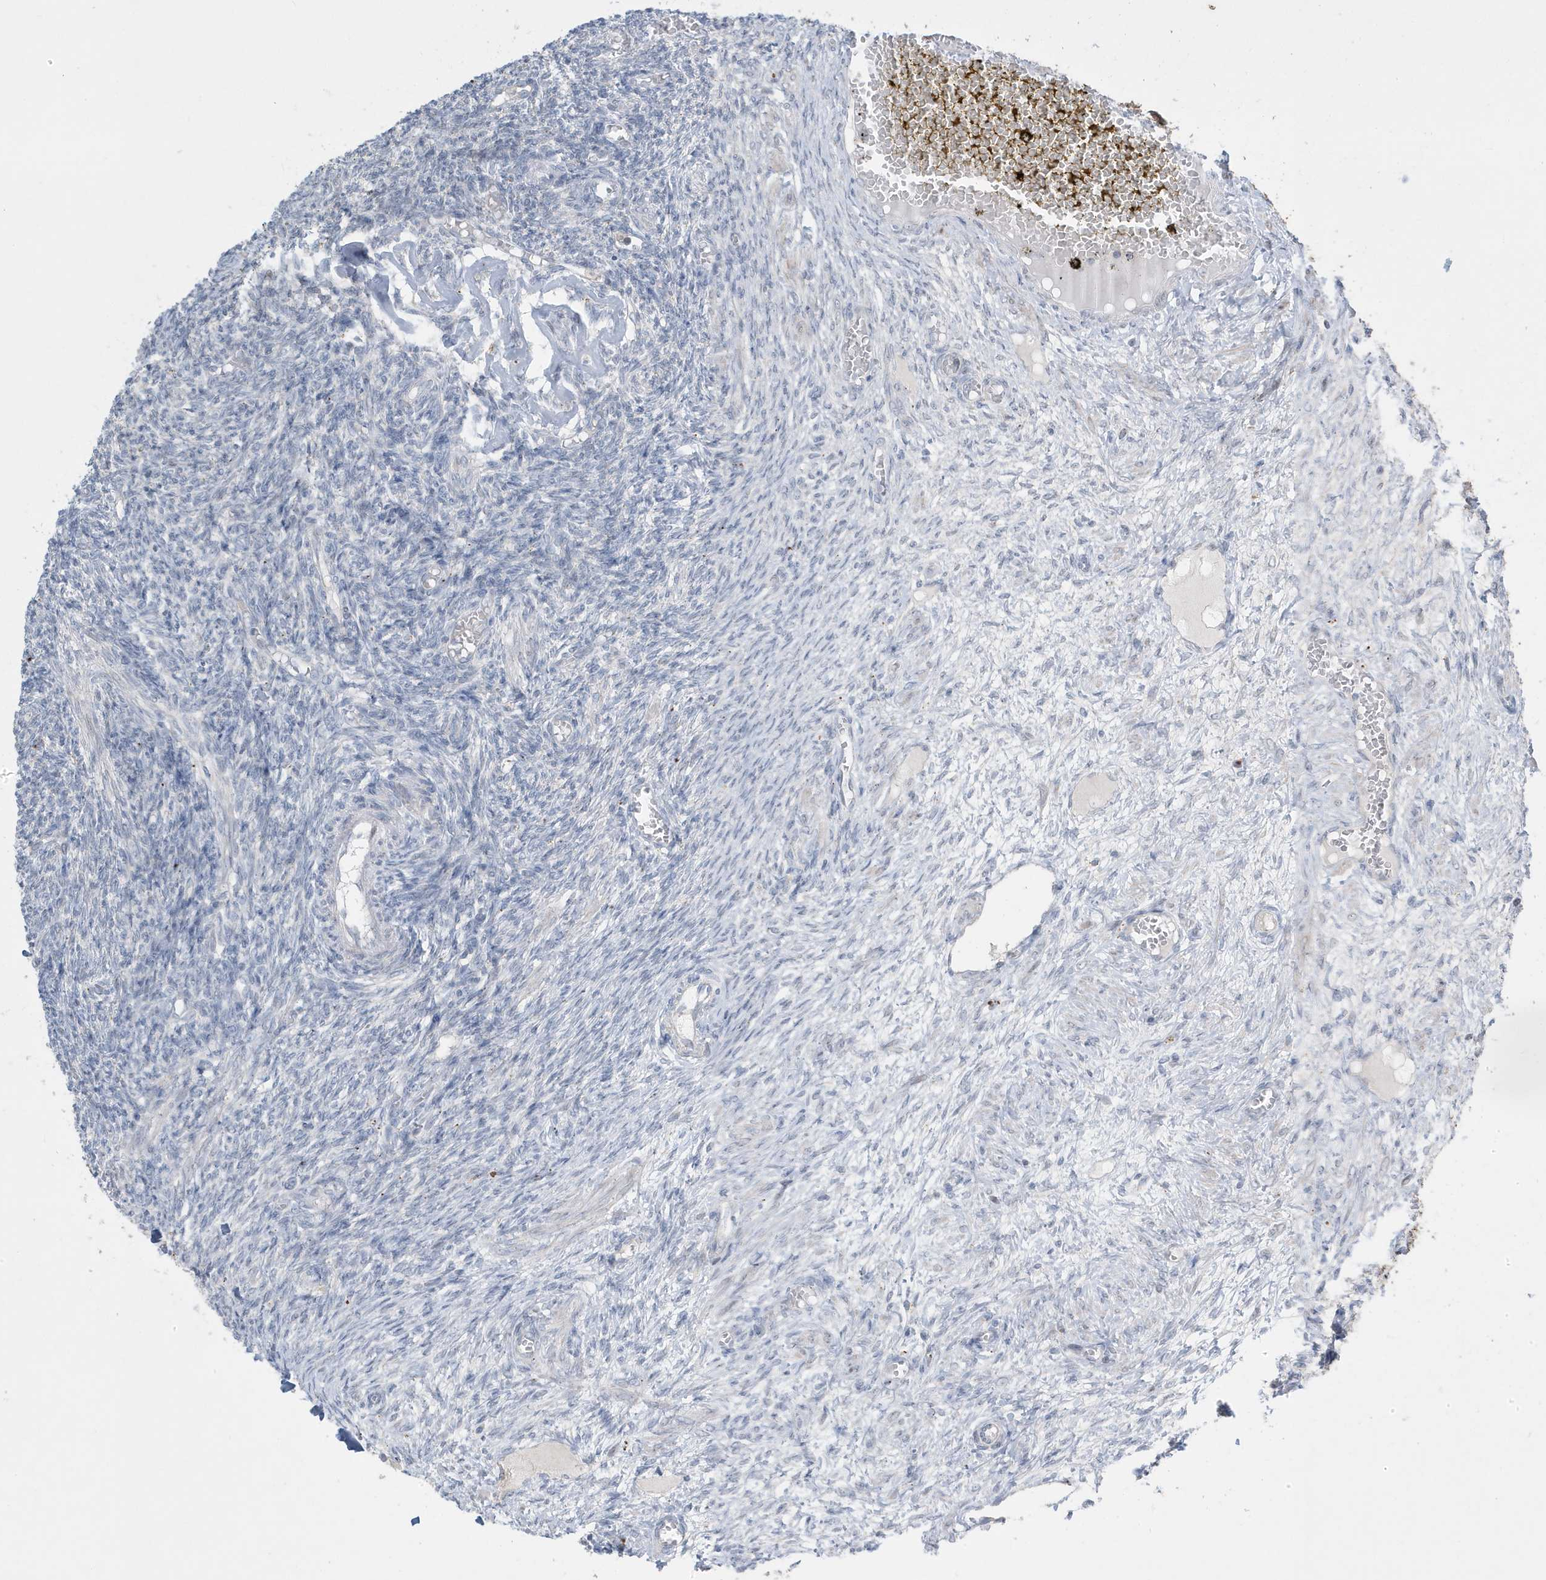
{"staining": {"intensity": "negative", "quantity": "none", "location": "none"}, "tissue": "ovary", "cell_type": "Ovarian stroma cells", "image_type": "normal", "snomed": [{"axis": "morphology", "description": "Normal tissue, NOS"}, {"axis": "topography", "description": "Ovary"}], "caption": "Immunohistochemistry (IHC) of normal ovary demonstrates no positivity in ovarian stroma cells. Brightfield microscopy of immunohistochemistry stained with DAB (3,3'-diaminobenzidine) (brown) and hematoxylin (blue), captured at high magnification.", "gene": "FNDC1", "patient": {"sex": "female", "age": 27}}